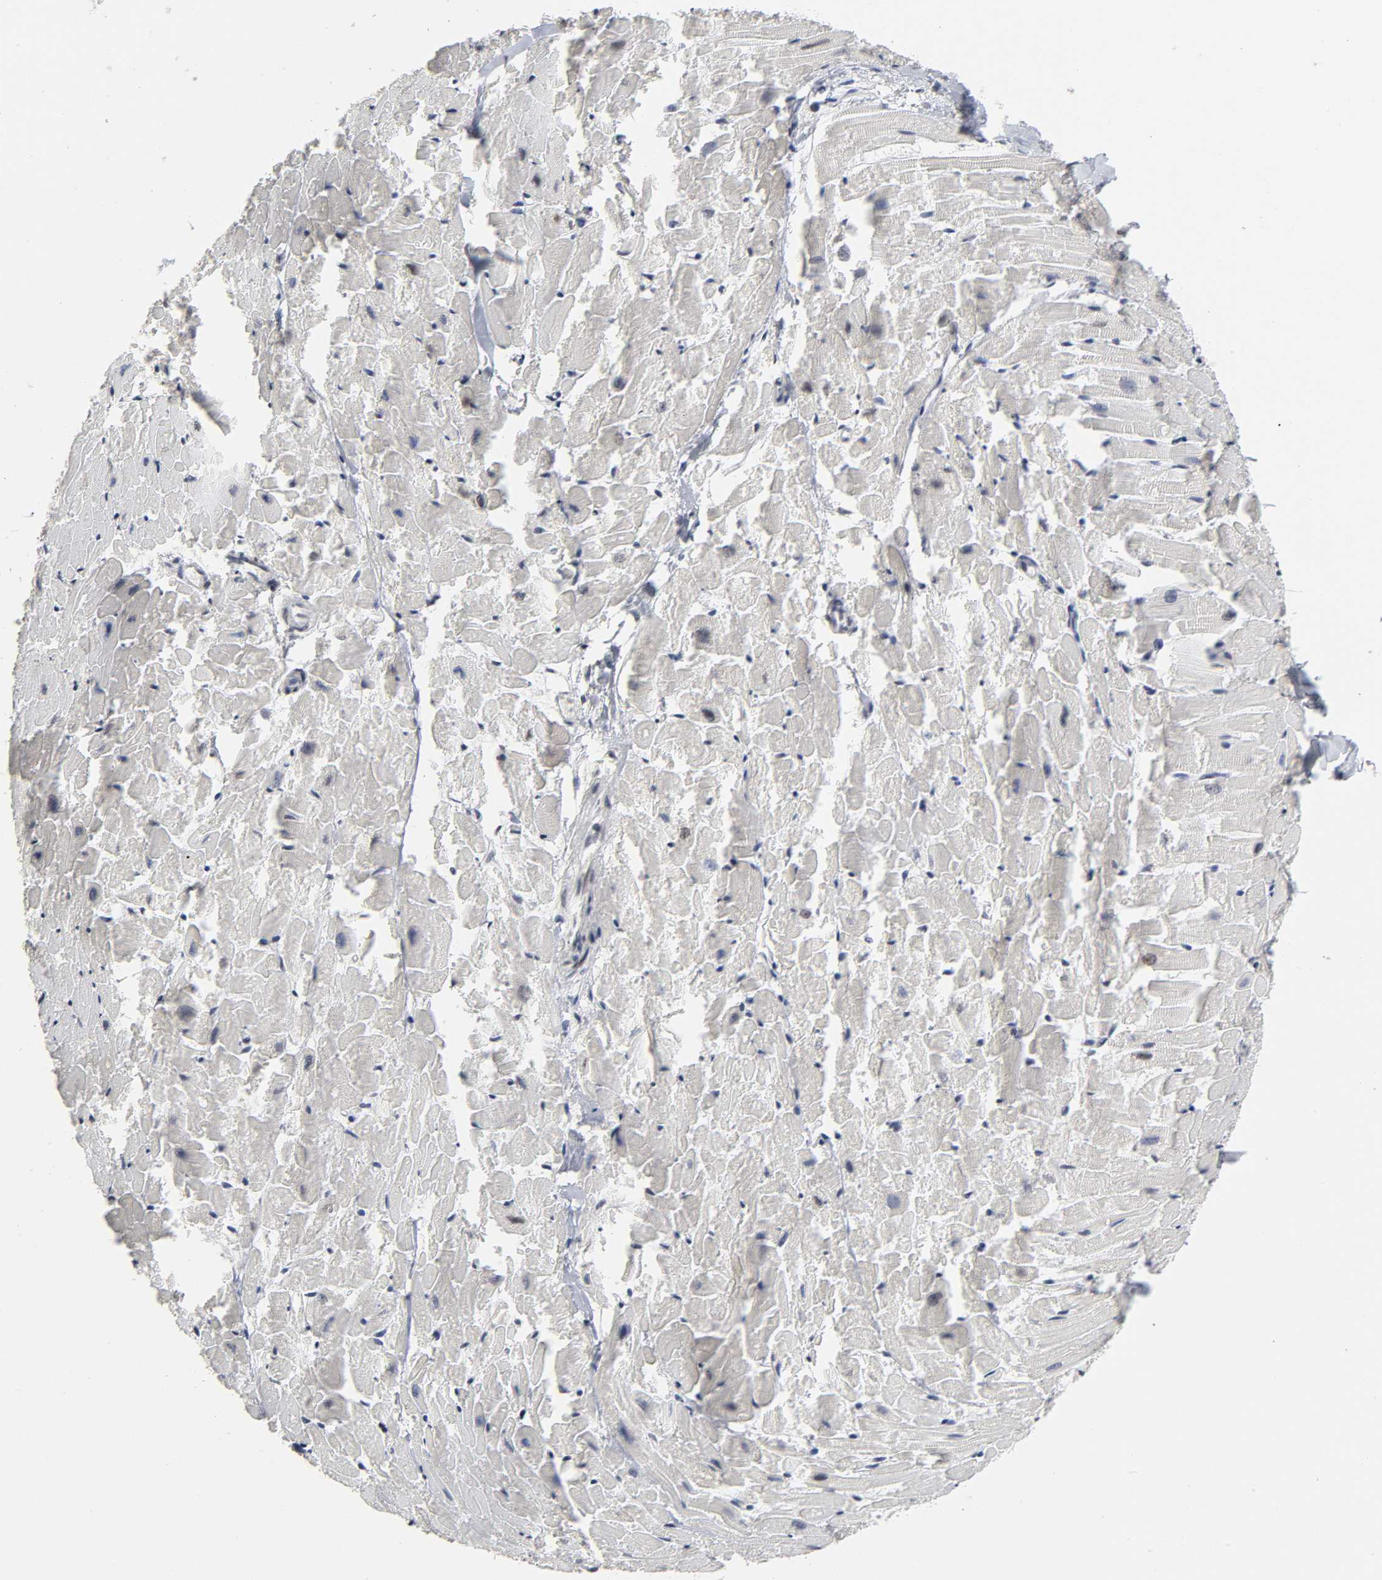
{"staining": {"intensity": "weak", "quantity": "25%-75%", "location": "nuclear"}, "tissue": "heart muscle", "cell_type": "Cardiomyocytes", "image_type": "normal", "snomed": [{"axis": "morphology", "description": "Normal tissue, NOS"}, {"axis": "topography", "description": "Heart"}], "caption": "A brown stain shows weak nuclear expression of a protein in cardiomyocytes of benign human heart muscle. The staining was performed using DAB, with brown indicating positive protein expression. Nuclei are stained blue with hematoxylin.", "gene": "TRIM33", "patient": {"sex": "female", "age": 19}}